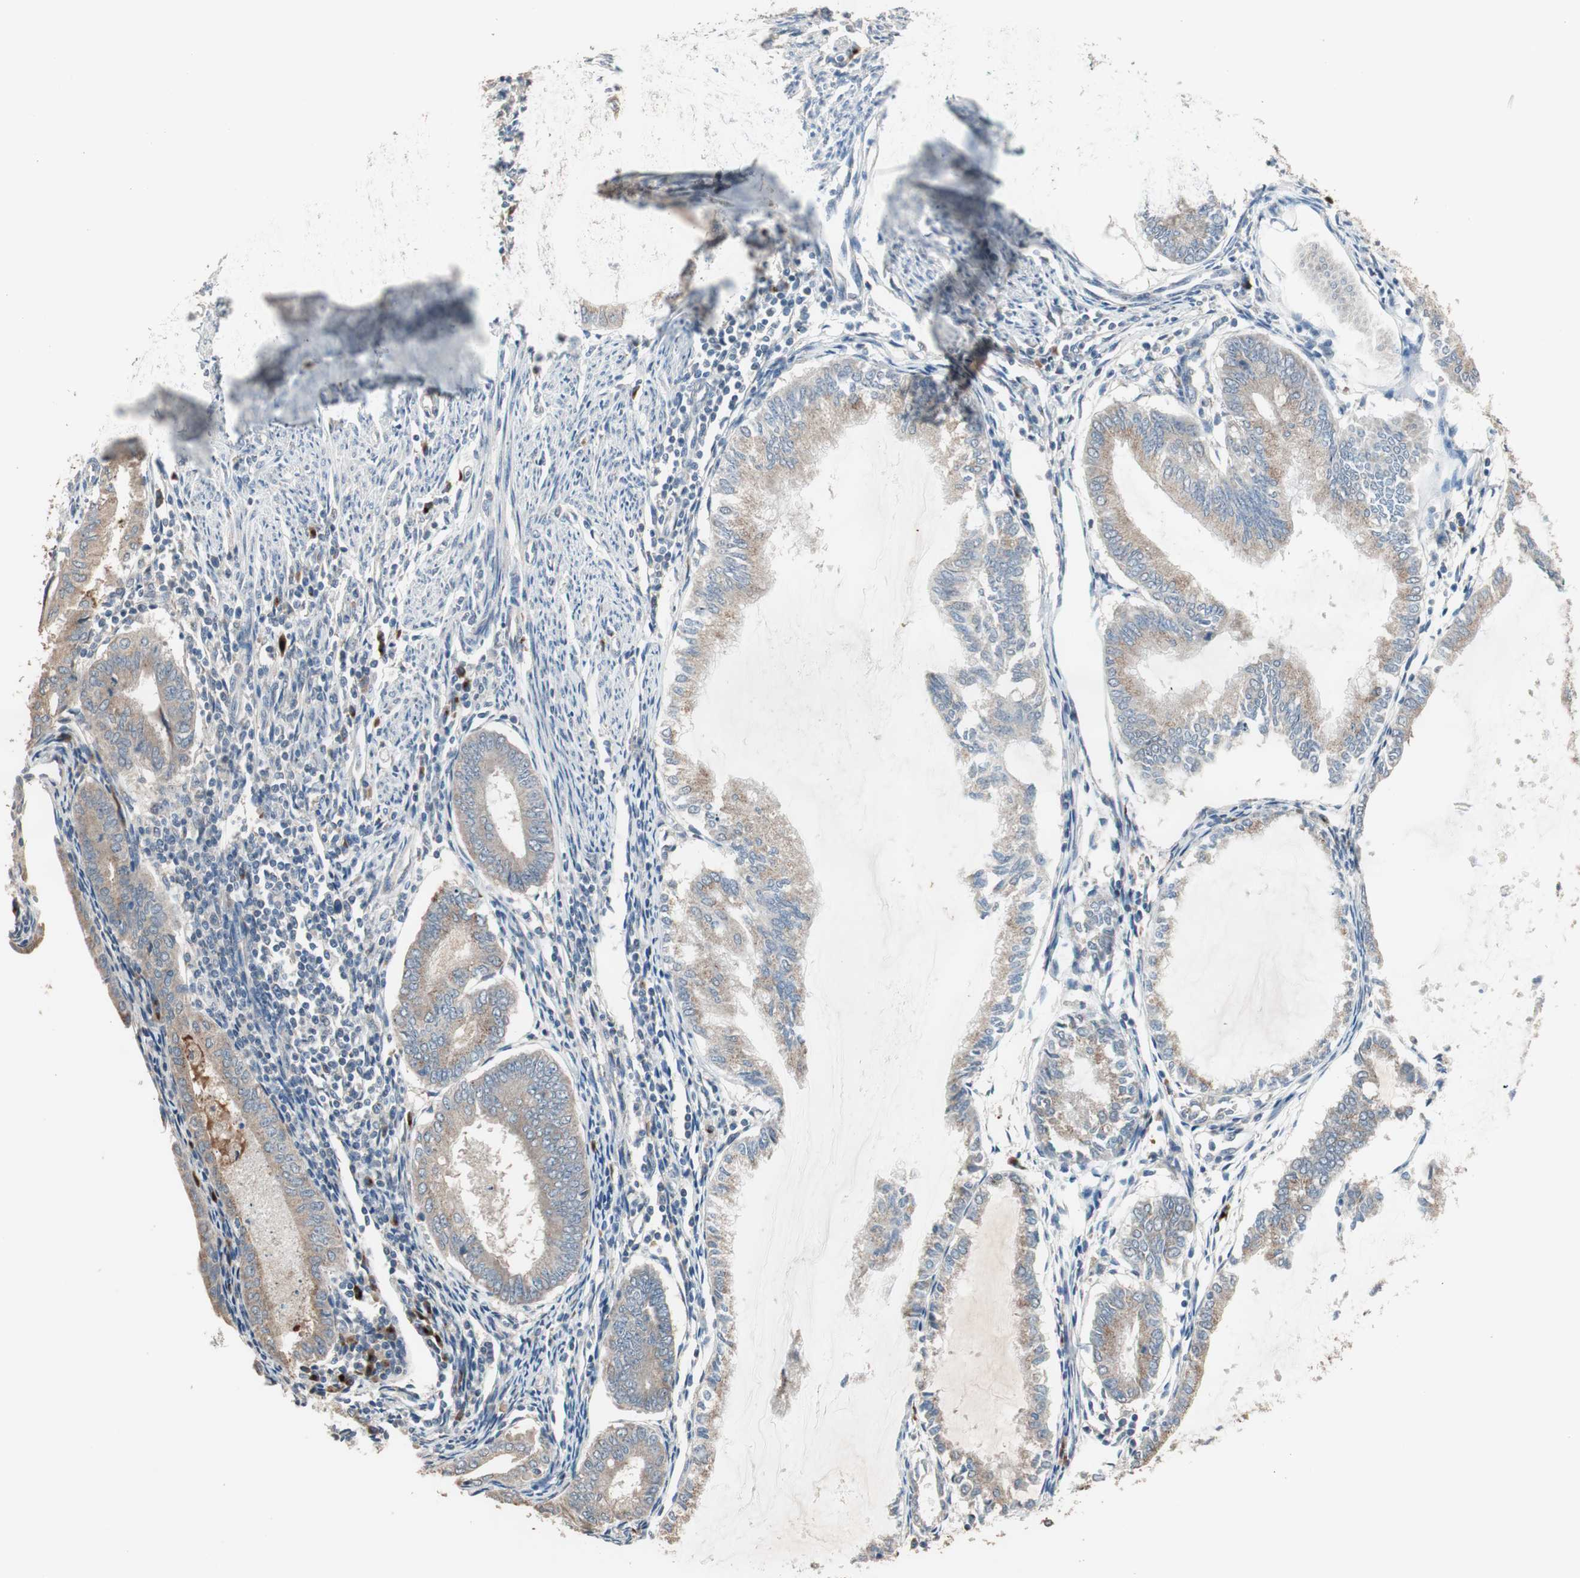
{"staining": {"intensity": "moderate", "quantity": ">75%", "location": "cytoplasmic/membranous"}, "tissue": "endometrial cancer", "cell_type": "Tumor cells", "image_type": "cancer", "snomed": [{"axis": "morphology", "description": "Adenocarcinoma, NOS"}, {"axis": "topography", "description": "Endometrium"}], "caption": "Brown immunohistochemical staining in endometrial cancer (adenocarcinoma) demonstrates moderate cytoplasmic/membranous expression in about >75% of tumor cells.", "gene": "RARRES1", "patient": {"sex": "female", "age": 86}}